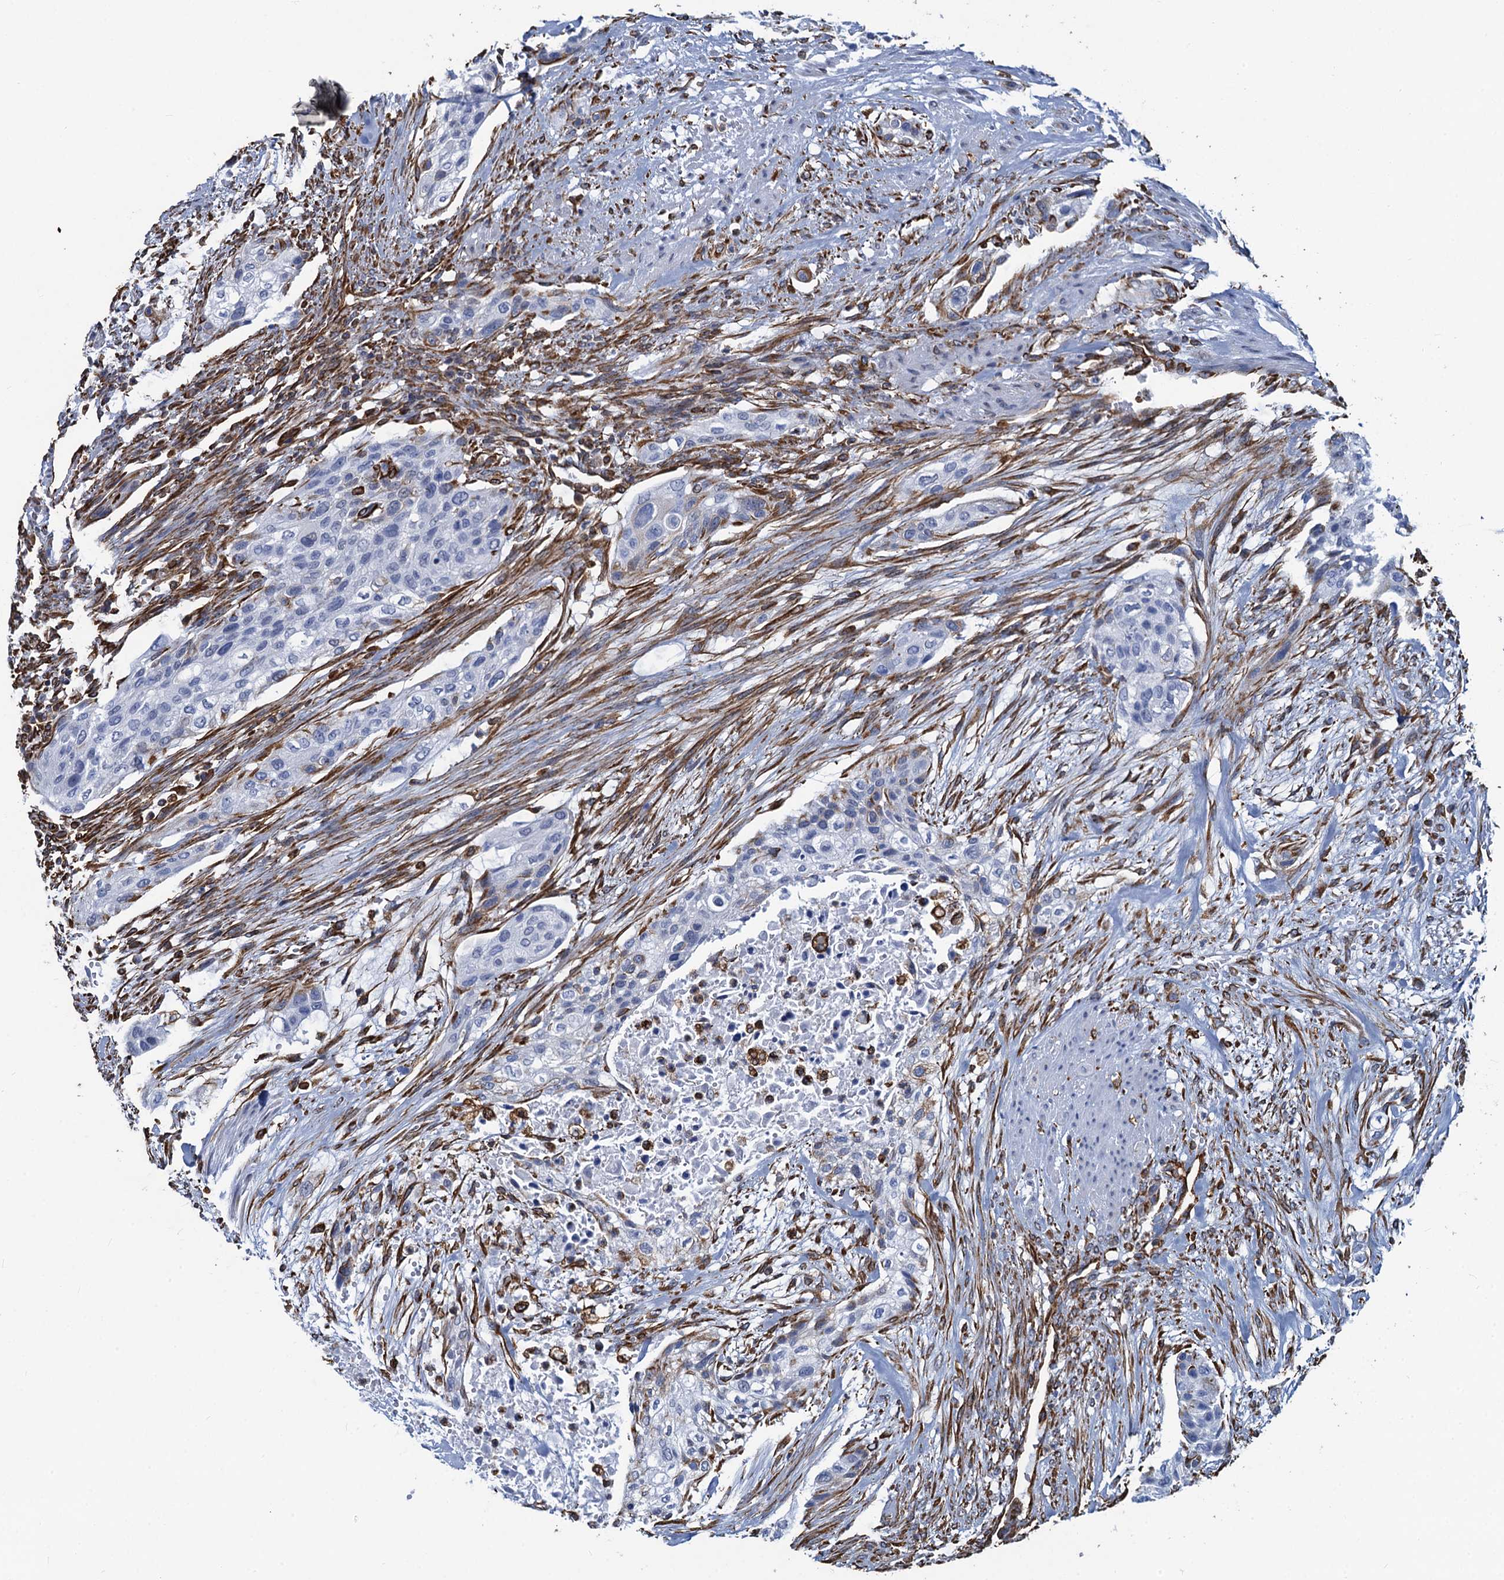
{"staining": {"intensity": "negative", "quantity": "none", "location": "none"}, "tissue": "urothelial cancer", "cell_type": "Tumor cells", "image_type": "cancer", "snomed": [{"axis": "morphology", "description": "Urothelial carcinoma, High grade"}, {"axis": "topography", "description": "Urinary bladder"}], "caption": "The histopathology image shows no staining of tumor cells in high-grade urothelial carcinoma. The staining was performed using DAB to visualize the protein expression in brown, while the nuclei were stained in blue with hematoxylin (Magnification: 20x).", "gene": "PGM2", "patient": {"sex": "male", "age": 35}}